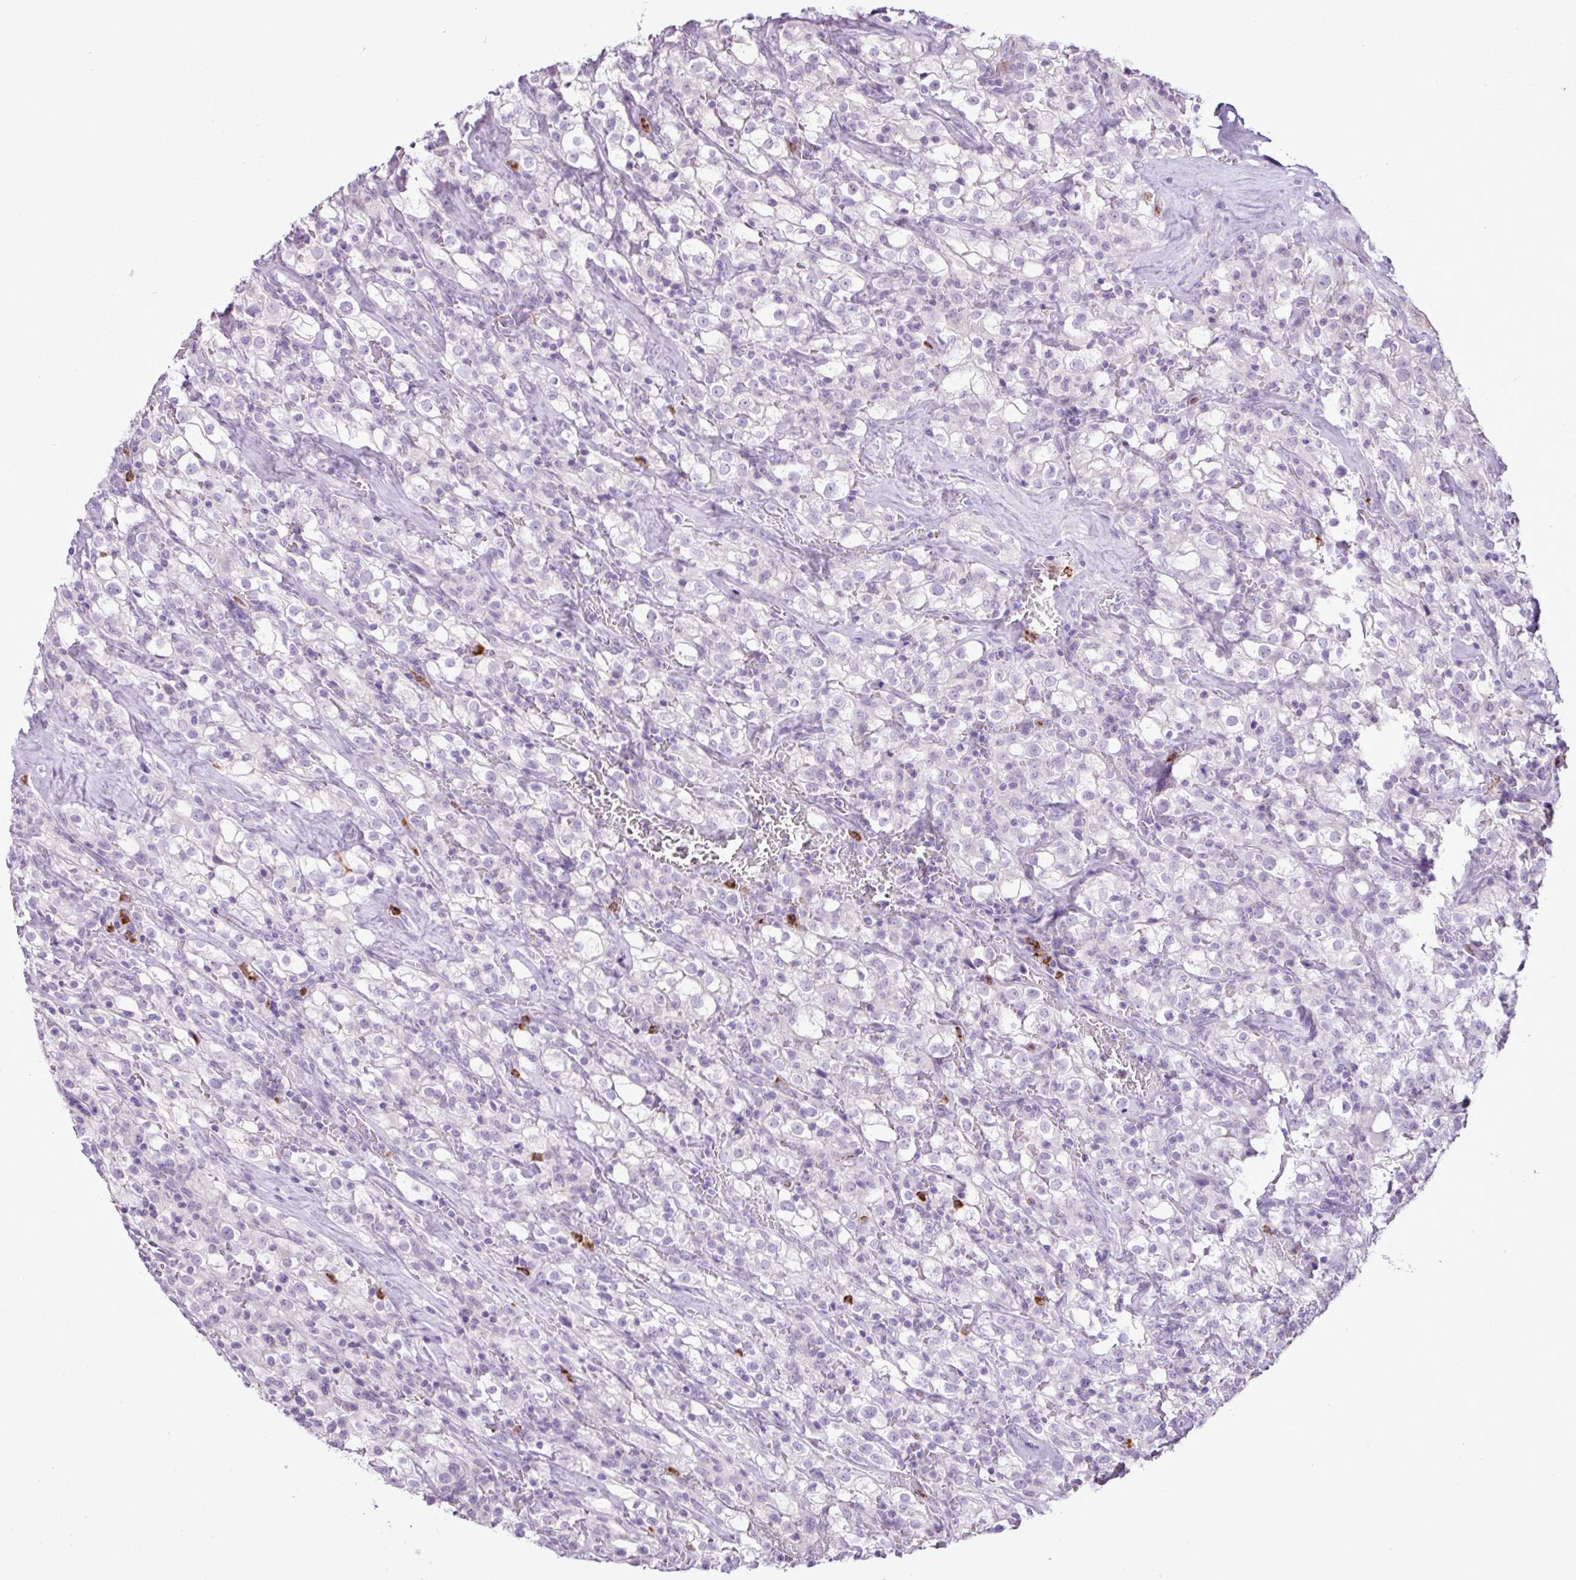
{"staining": {"intensity": "negative", "quantity": "none", "location": "none"}, "tissue": "renal cancer", "cell_type": "Tumor cells", "image_type": "cancer", "snomed": [{"axis": "morphology", "description": "Adenocarcinoma, NOS"}, {"axis": "topography", "description": "Kidney"}], "caption": "This is an immunohistochemistry photomicrograph of renal cancer. There is no expression in tumor cells.", "gene": "HTR3E", "patient": {"sex": "female", "age": 74}}